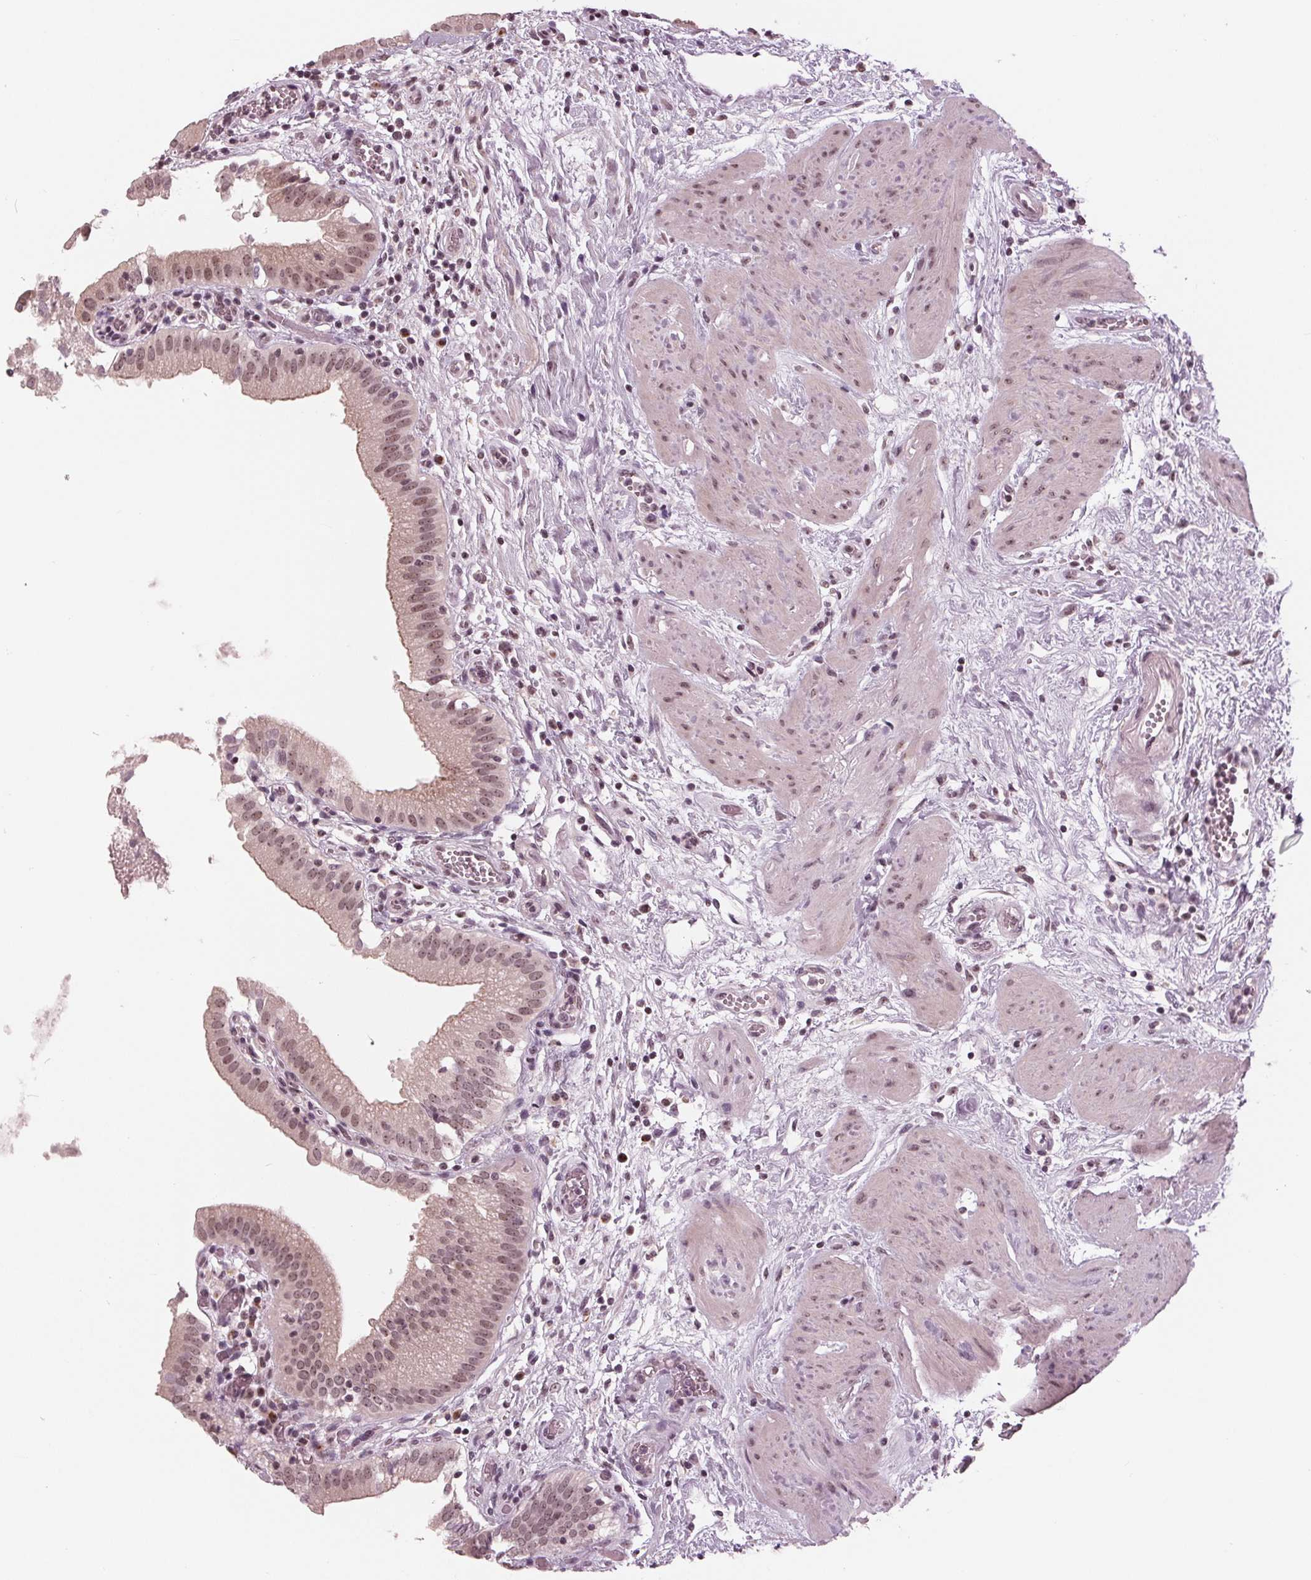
{"staining": {"intensity": "moderate", "quantity": ">75%", "location": "nuclear"}, "tissue": "gallbladder", "cell_type": "Glandular cells", "image_type": "normal", "snomed": [{"axis": "morphology", "description": "Normal tissue, NOS"}, {"axis": "topography", "description": "Gallbladder"}], "caption": "IHC micrograph of benign gallbladder stained for a protein (brown), which exhibits medium levels of moderate nuclear expression in about >75% of glandular cells.", "gene": "SLX4", "patient": {"sex": "female", "age": 65}}